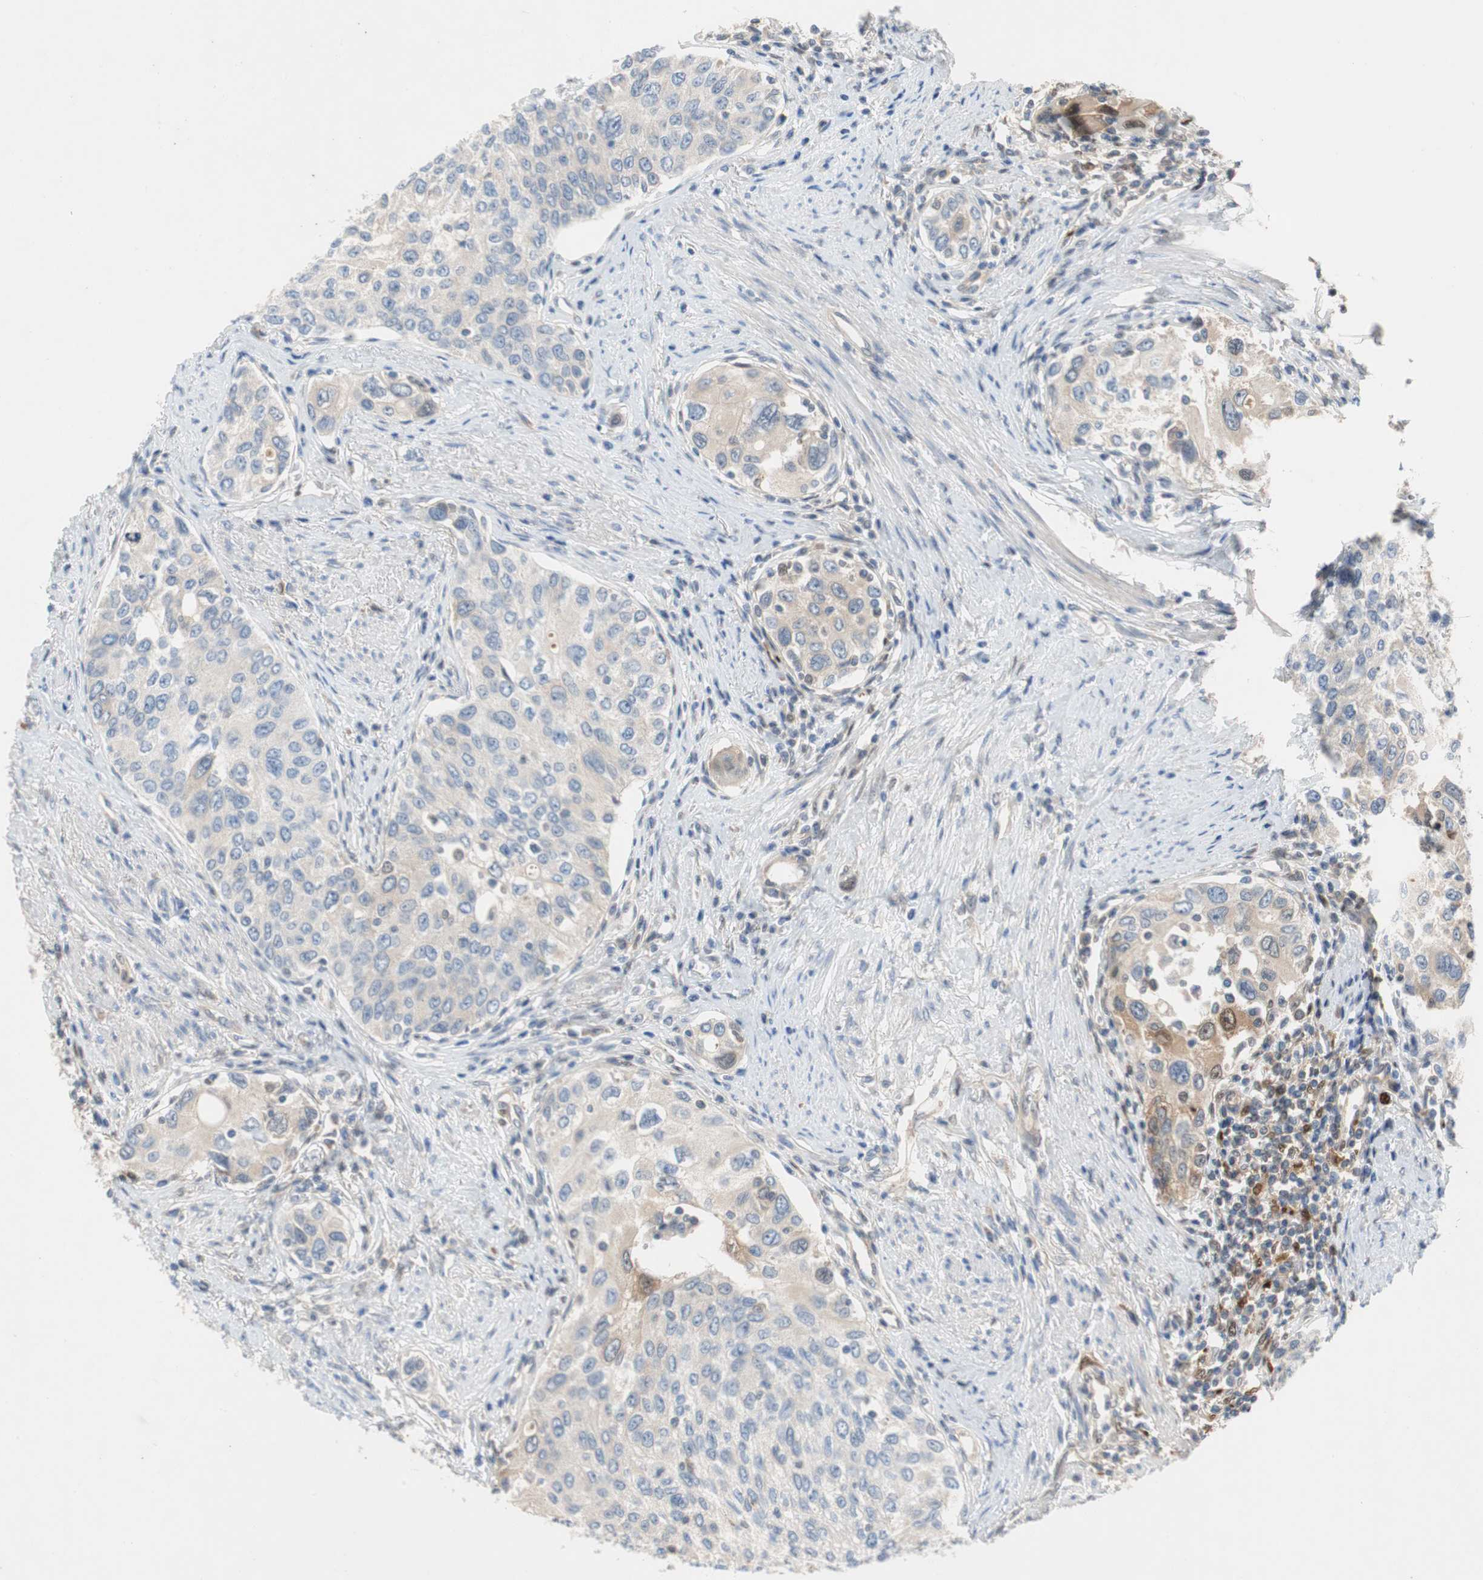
{"staining": {"intensity": "weak", "quantity": "<25%", "location": "cytoplasmic/membranous"}, "tissue": "urothelial cancer", "cell_type": "Tumor cells", "image_type": "cancer", "snomed": [{"axis": "morphology", "description": "Urothelial carcinoma, High grade"}, {"axis": "topography", "description": "Urinary bladder"}], "caption": "A histopathology image of human high-grade urothelial carcinoma is negative for staining in tumor cells.", "gene": "RELB", "patient": {"sex": "female", "age": 56}}